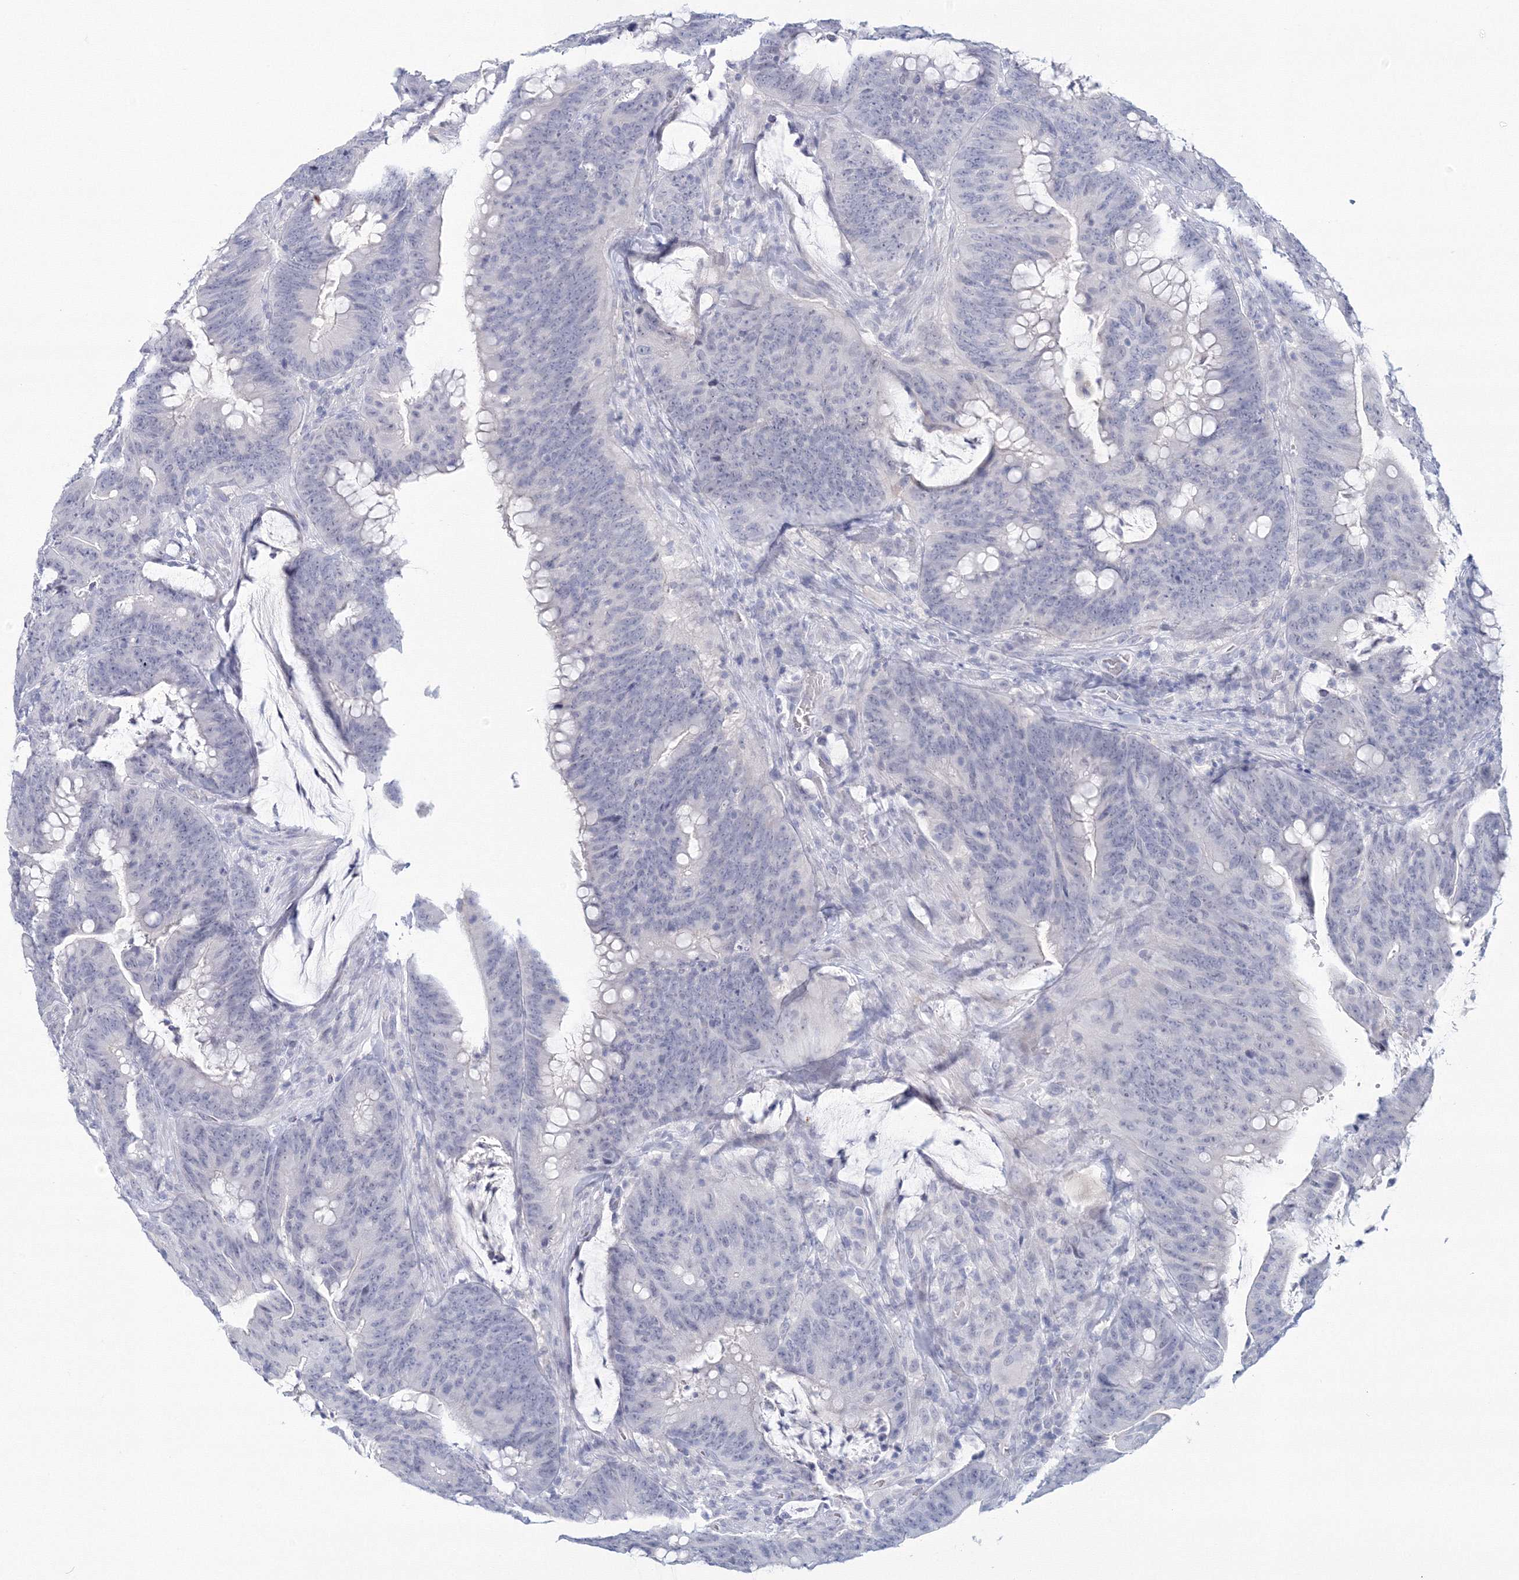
{"staining": {"intensity": "negative", "quantity": "none", "location": "none"}, "tissue": "colorectal cancer", "cell_type": "Tumor cells", "image_type": "cancer", "snomed": [{"axis": "morphology", "description": "Adenocarcinoma, NOS"}, {"axis": "topography", "description": "Colon"}], "caption": "Immunohistochemistry (IHC) histopathology image of human colorectal adenocarcinoma stained for a protein (brown), which exhibits no staining in tumor cells.", "gene": "VSIG1", "patient": {"sex": "male", "age": 45}}